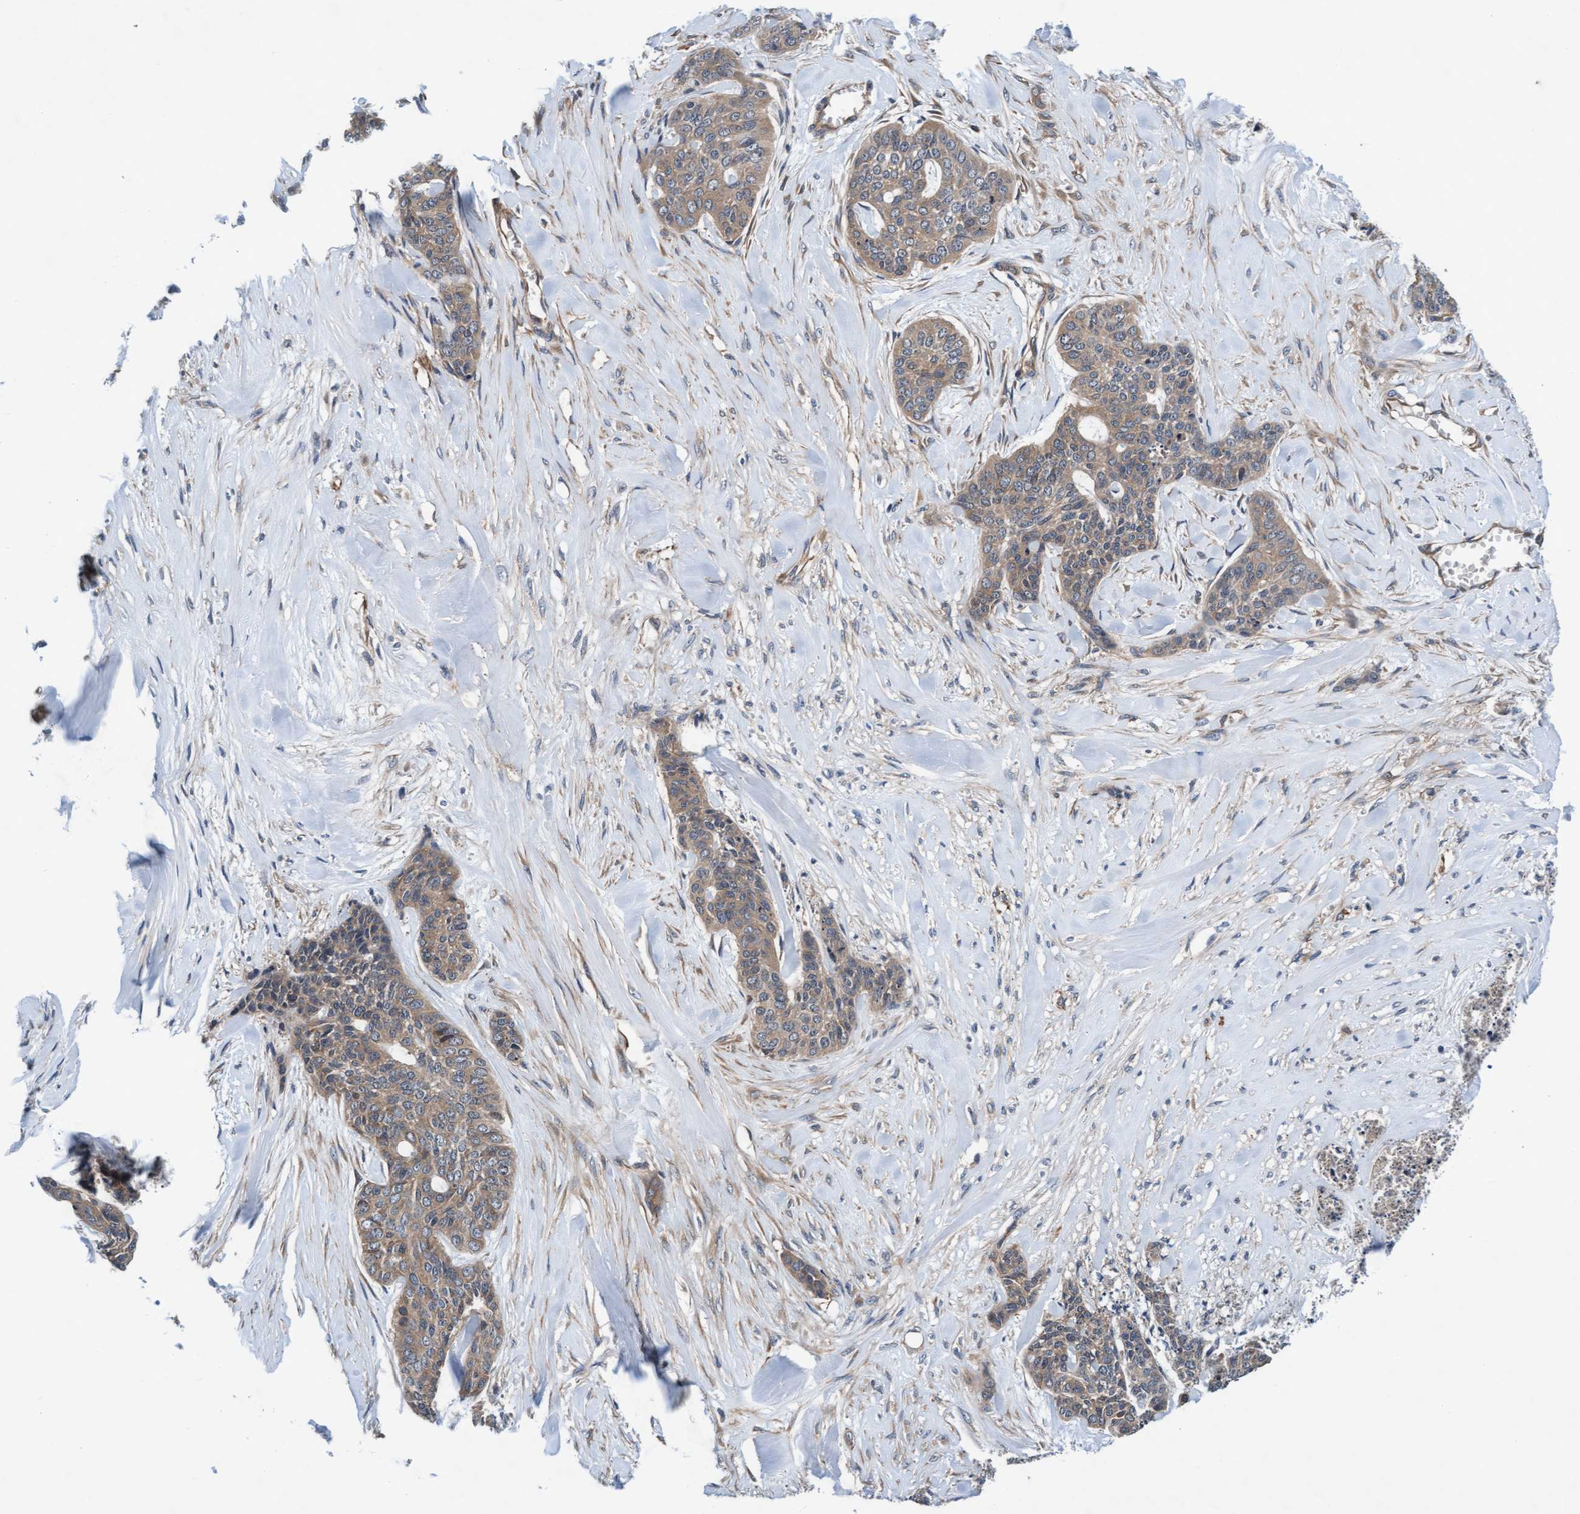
{"staining": {"intensity": "weak", "quantity": ">75%", "location": "cytoplasmic/membranous"}, "tissue": "skin cancer", "cell_type": "Tumor cells", "image_type": "cancer", "snomed": [{"axis": "morphology", "description": "Basal cell carcinoma"}, {"axis": "topography", "description": "Skin"}], "caption": "This photomicrograph exhibits IHC staining of human skin cancer (basal cell carcinoma), with low weak cytoplasmic/membranous staining in about >75% of tumor cells.", "gene": "EFCAB13", "patient": {"sex": "female", "age": 64}}